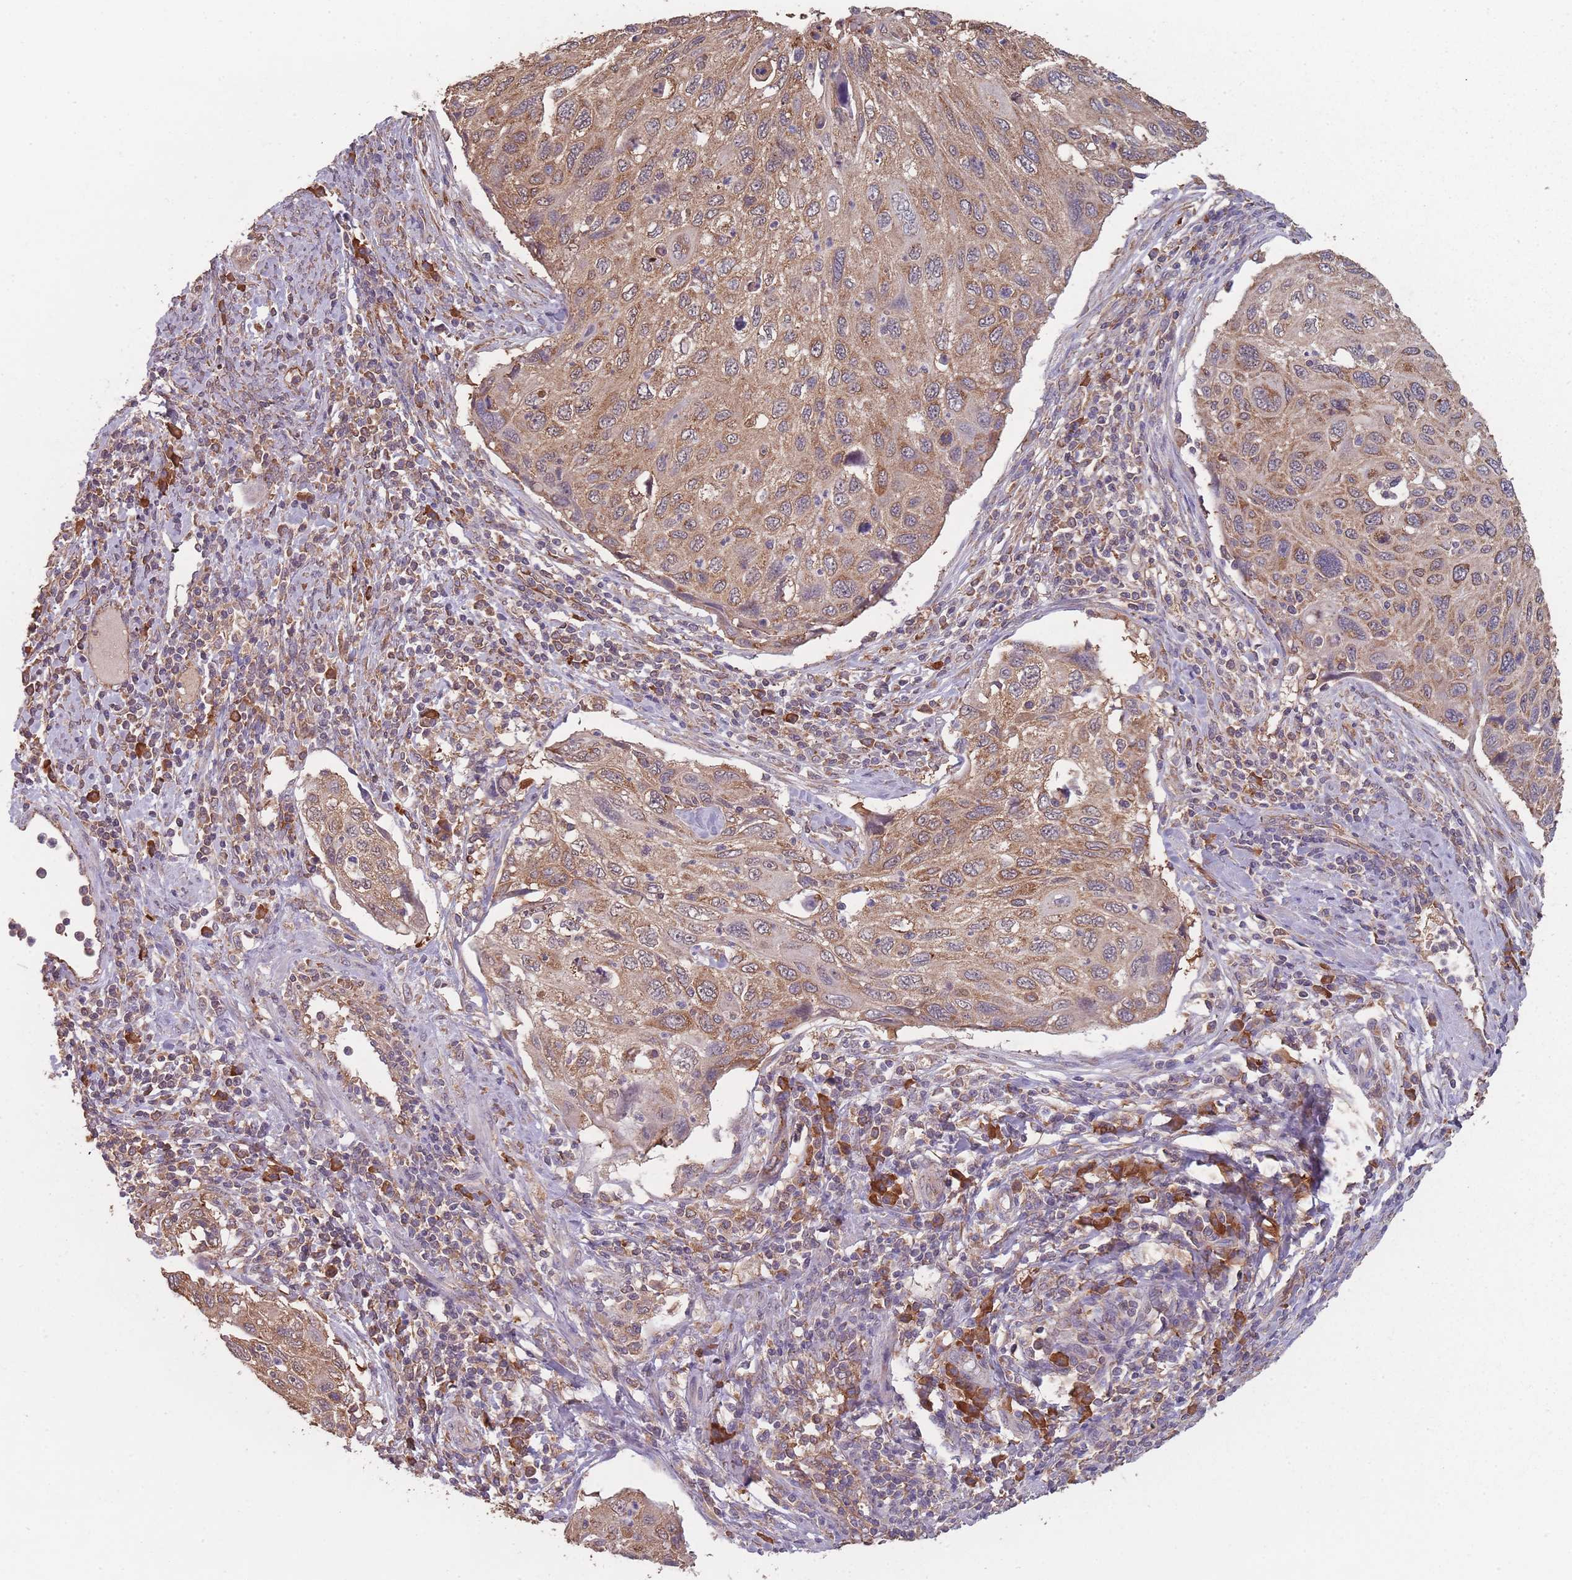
{"staining": {"intensity": "moderate", "quantity": ">75%", "location": "cytoplasmic/membranous"}, "tissue": "cervical cancer", "cell_type": "Tumor cells", "image_type": "cancer", "snomed": [{"axis": "morphology", "description": "Squamous cell carcinoma, NOS"}, {"axis": "topography", "description": "Cervix"}], "caption": "Immunohistochemistry image of neoplastic tissue: cervical cancer (squamous cell carcinoma) stained using IHC reveals medium levels of moderate protein expression localized specifically in the cytoplasmic/membranous of tumor cells, appearing as a cytoplasmic/membranous brown color.", "gene": "SANBR", "patient": {"sex": "female", "age": 70}}